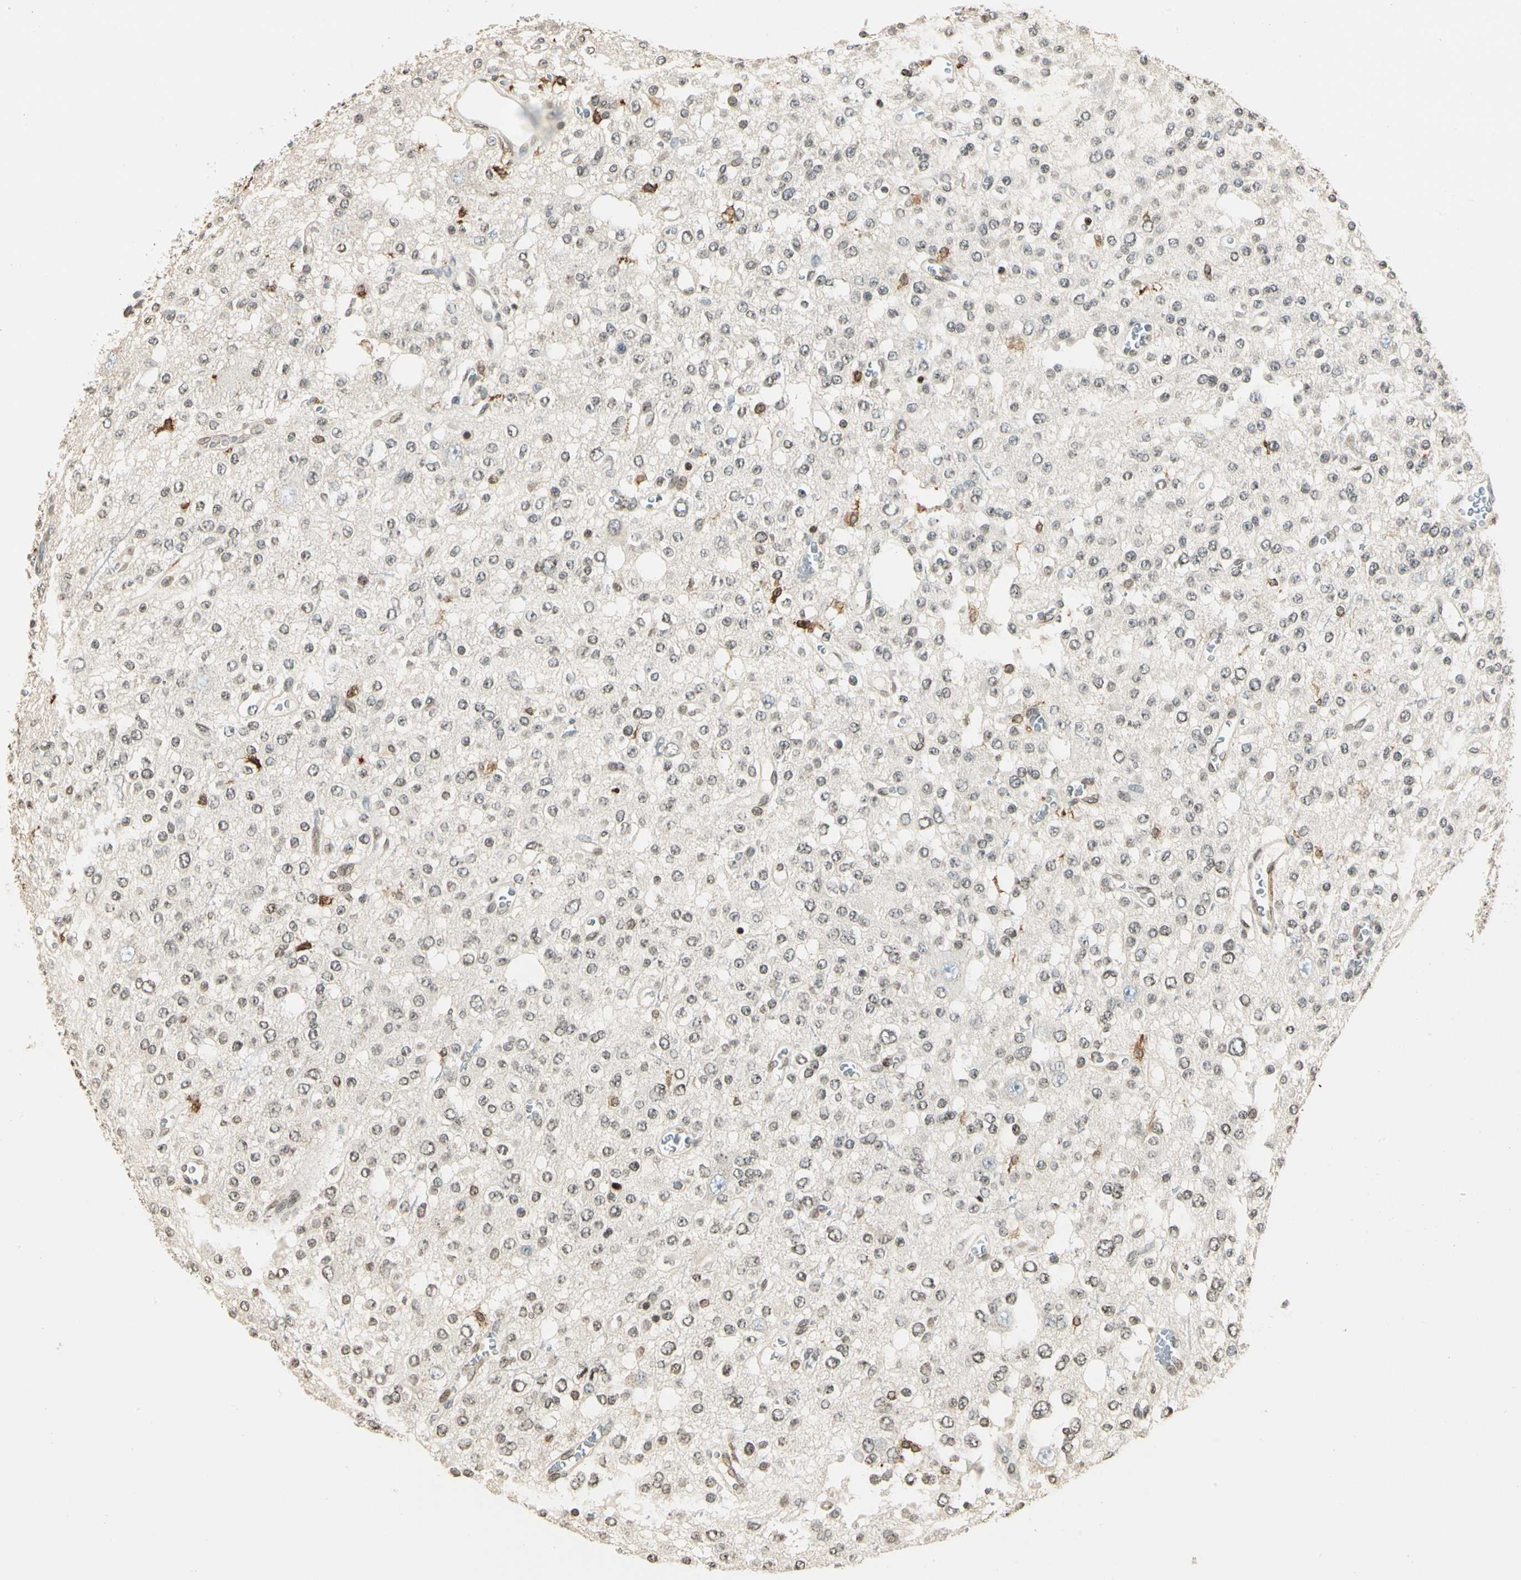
{"staining": {"intensity": "weak", "quantity": "25%-75%", "location": "nuclear"}, "tissue": "glioma", "cell_type": "Tumor cells", "image_type": "cancer", "snomed": [{"axis": "morphology", "description": "Glioma, malignant, Low grade"}, {"axis": "topography", "description": "Brain"}], "caption": "A photomicrograph showing weak nuclear staining in about 25%-75% of tumor cells in malignant low-grade glioma, as visualized by brown immunohistochemical staining.", "gene": "FER", "patient": {"sex": "male", "age": 38}}